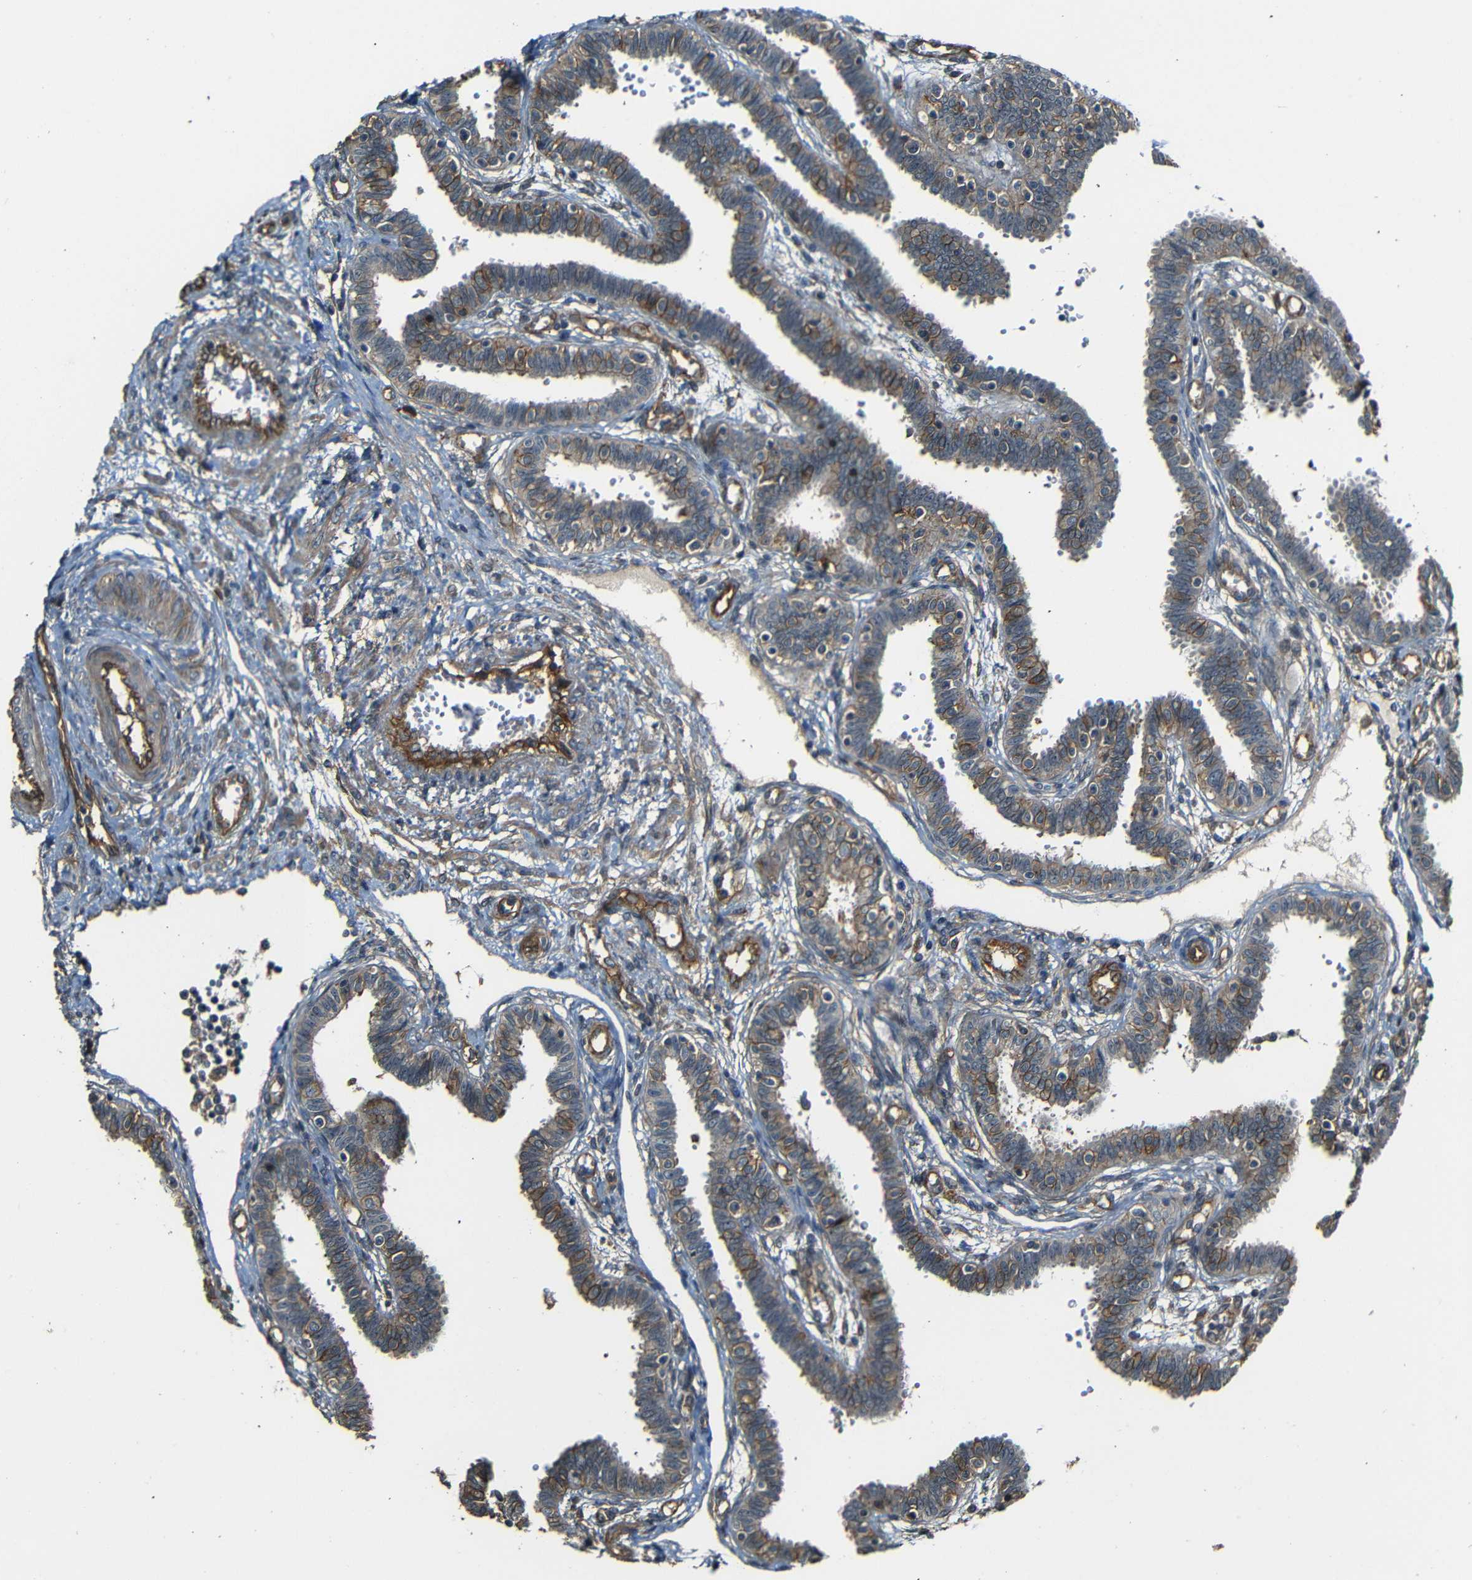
{"staining": {"intensity": "moderate", "quantity": ">75%", "location": "cytoplasmic/membranous"}, "tissue": "fallopian tube", "cell_type": "Glandular cells", "image_type": "normal", "snomed": [{"axis": "morphology", "description": "Normal tissue, NOS"}, {"axis": "topography", "description": "Fallopian tube"}], "caption": "Brown immunohistochemical staining in benign fallopian tube shows moderate cytoplasmic/membranous staining in approximately >75% of glandular cells. (brown staining indicates protein expression, while blue staining denotes nuclei).", "gene": "RELL1", "patient": {"sex": "female", "age": 32}}